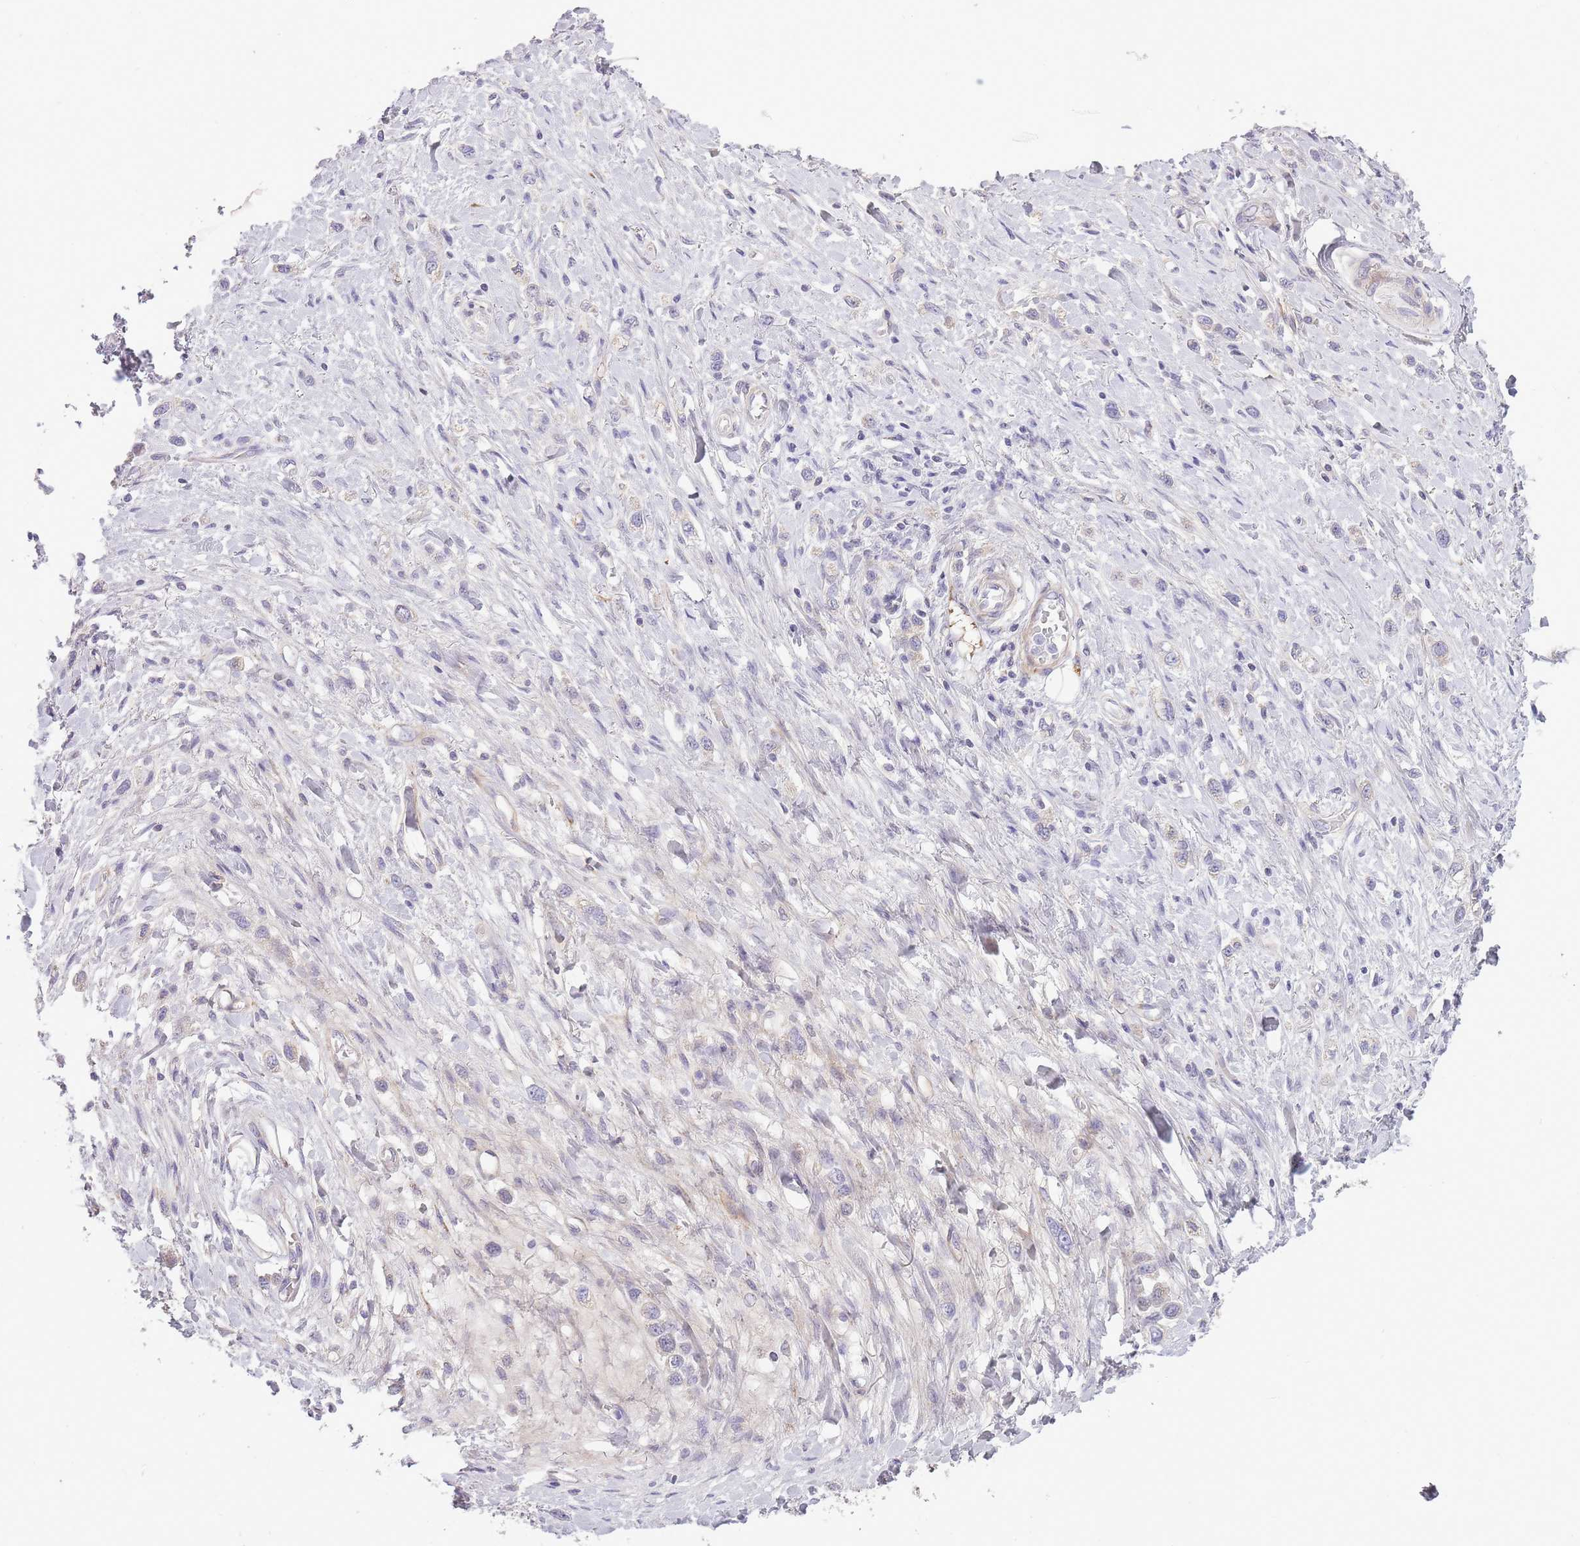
{"staining": {"intensity": "negative", "quantity": "none", "location": "none"}, "tissue": "stomach cancer", "cell_type": "Tumor cells", "image_type": "cancer", "snomed": [{"axis": "morphology", "description": "Adenocarcinoma, NOS"}, {"axis": "topography", "description": "Stomach"}], "caption": "This is an IHC photomicrograph of human stomach cancer. There is no staining in tumor cells.", "gene": "ZBTB24", "patient": {"sex": "female", "age": 65}}